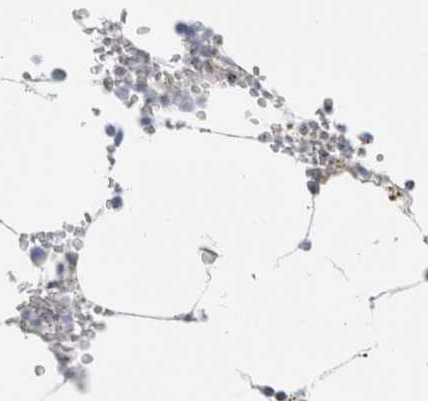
{"staining": {"intensity": "moderate", "quantity": "<25%", "location": "cytoplasmic/membranous"}, "tissue": "bone marrow", "cell_type": "Hematopoietic cells", "image_type": "normal", "snomed": [{"axis": "morphology", "description": "Normal tissue, NOS"}, {"axis": "topography", "description": "Bone marrow"}], "caption": "Protein analysis of normal bone marrow displays moderate cytoplasmic/membranous positivity in approximately <25% of hematopoietic cells. (DAB (3,3'-diaminobenzidine) = brown stain, brightfield microscopy at high magnification).", "gene": "FAHD1", "patient": {"sex": "male", "age": 70}}